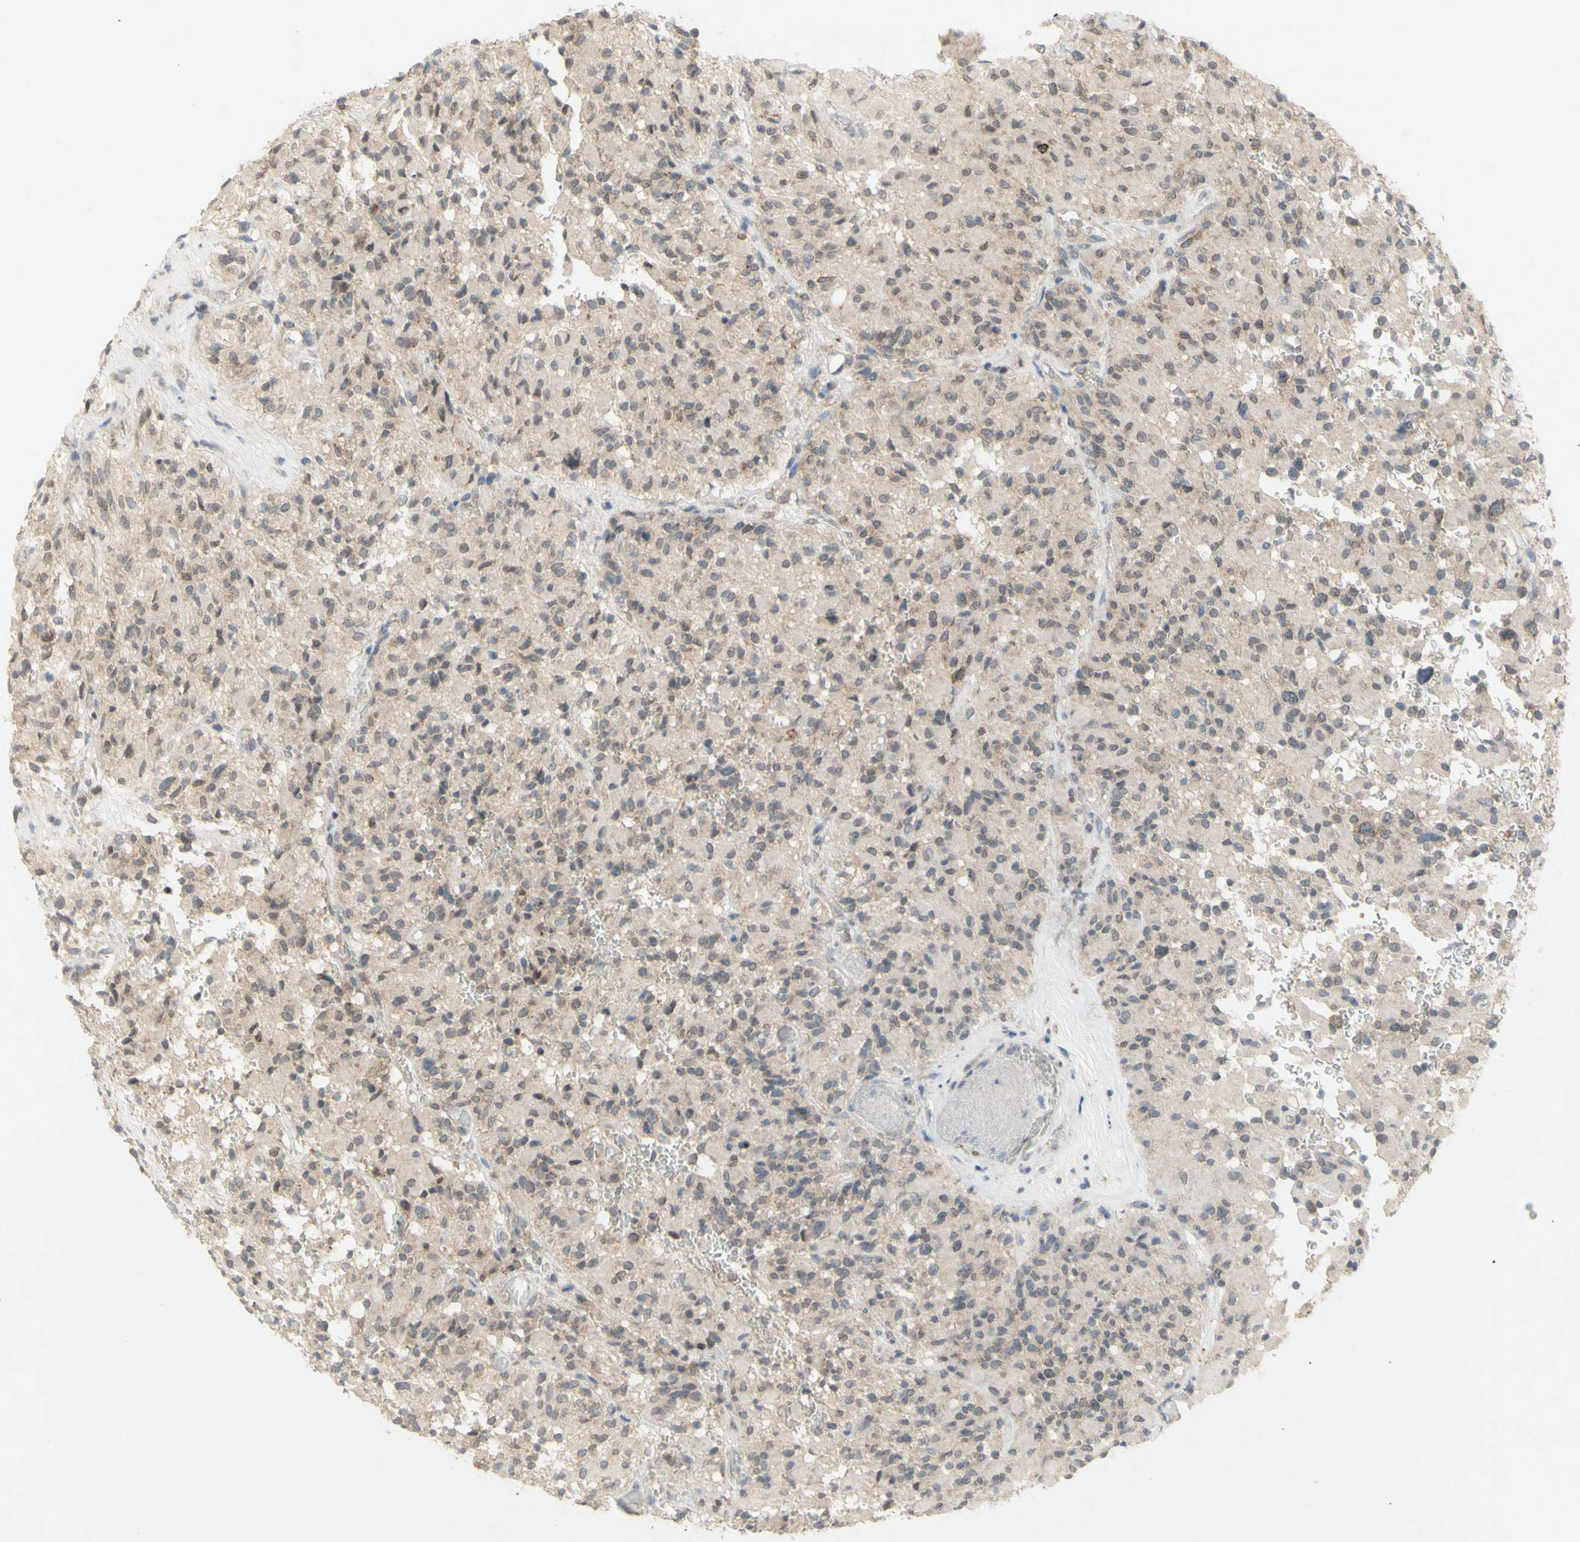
{"staining": {"intensity": "negative", "quantity": "none", "location": "none"}, "tissue": "glioma", "cell_type": "Tumor cells", "image_type": "cancer", "snomed": [{"axis": "morphology", "description": "Glioma, malignant, High grade"}, {"axis": "topography", "description": "Brain"}], "caption": "This image is of glioma stained with IHC to label a protein in brown with the nuclei are counter-stained blue. There is no staining in tumor cells.", "gene": "NLRP1", "patient": {"sex": "male", "age": 71}}